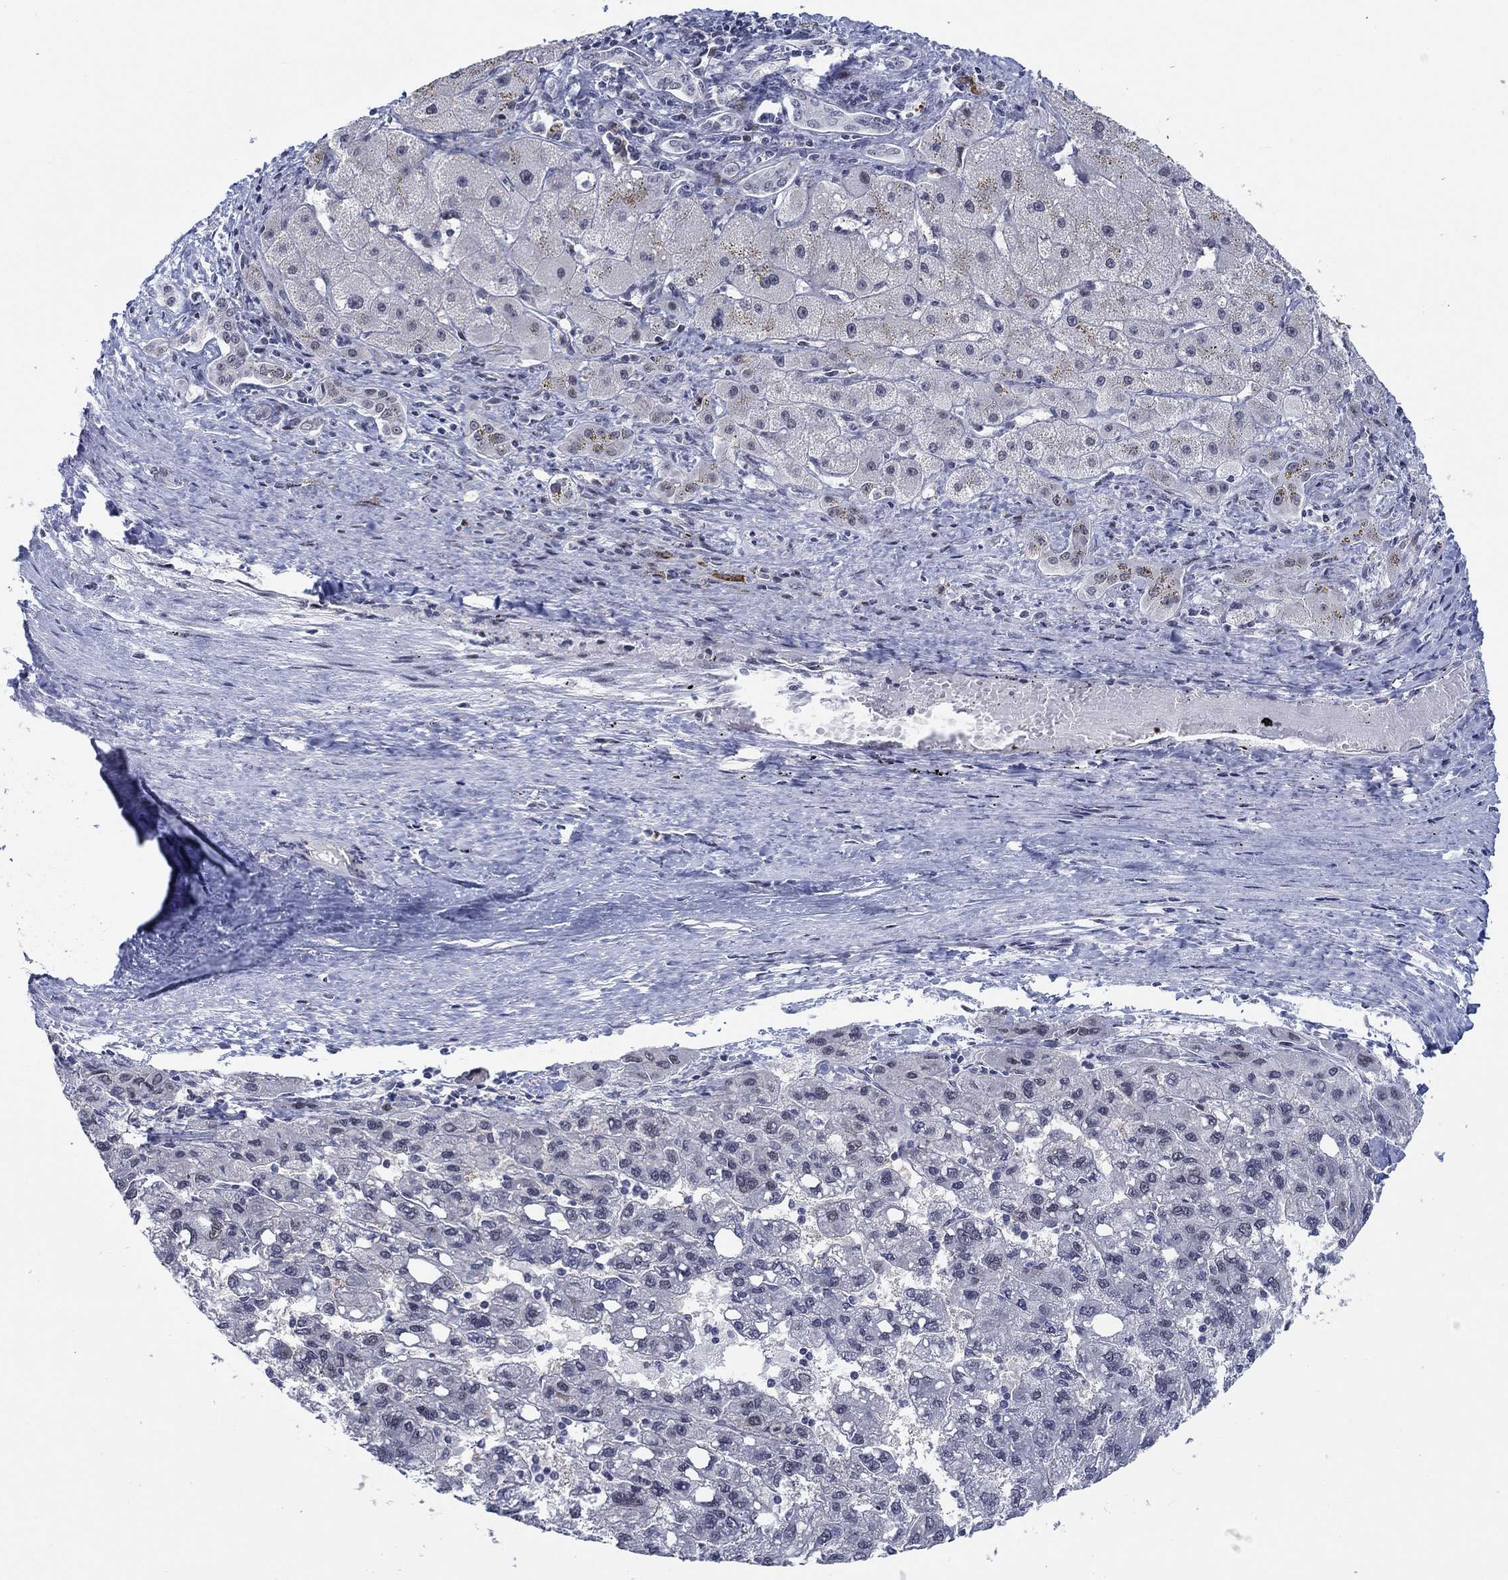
{"staining": {"intensity": "negative", "quantity": "none", "location": "none"}, "tissue": "liver cancer", "cell_type": "Tumor cells", "image_type": "cancer", "snomed": [{"axis": "morphology", "description": "Carcinoma, Hepatocellular, NOS"}, {"axis": "topography", "description": "Liver"}], "caption": "High power microscopy image of an IHC photomicrograph of liver hepatocellular carcinoma, revealing no significant staining in tumor cells.", "gene": "NEU3", "patient": {"sex": "female", "age": 82}}